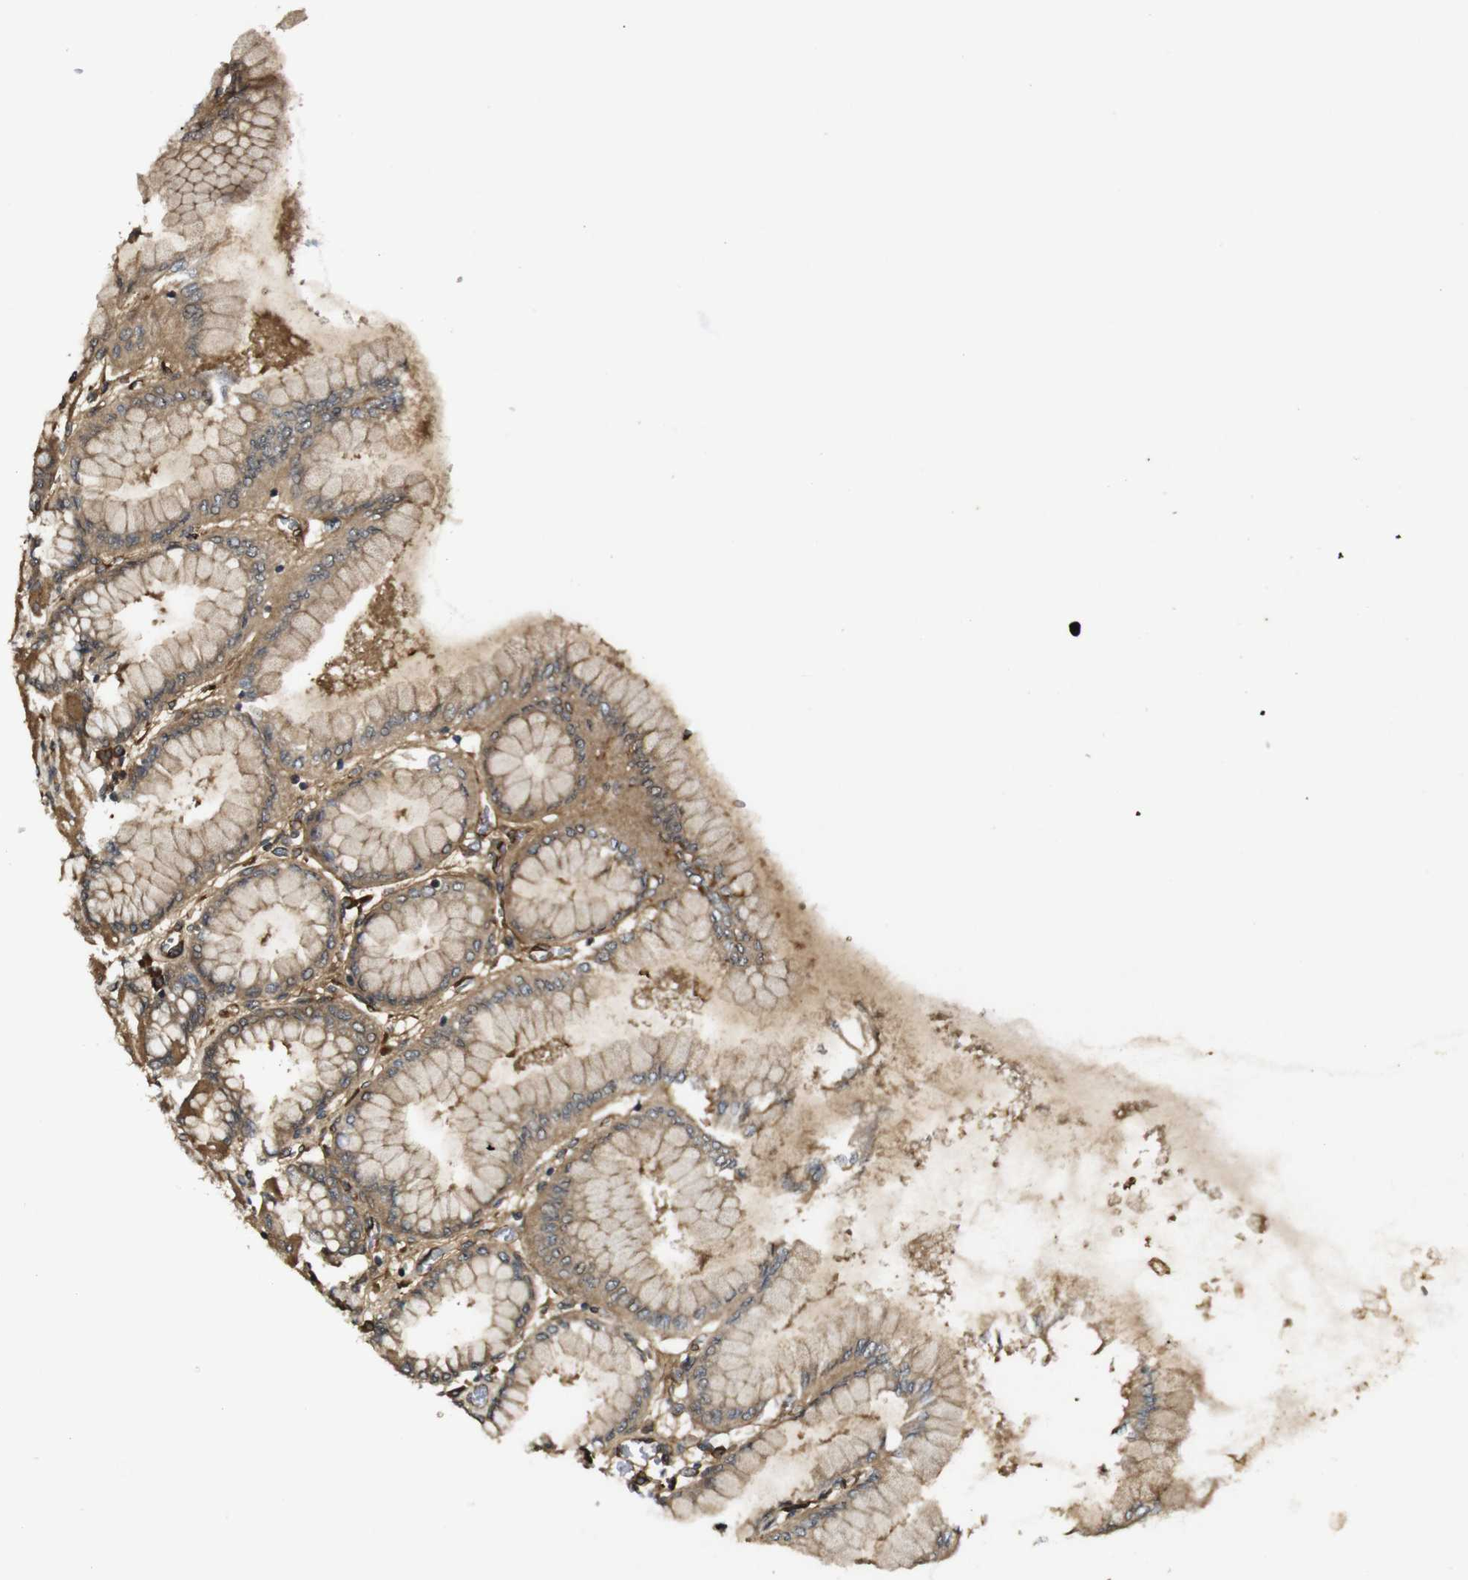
{"staining": {"intensity": "moderate", "quantity": ">75%", "location": "cytoplasmic/membranous"}, "tissue": "stomach", "cell_type": "Glandular cells", "image_type": "normal", "snomed": [{"axis": "morphology", "description": "Normal tissue, NOS"}, {"axis": "topography", "description": "Stomach, upper"}], "caption": "Immunohistochemistry (DAB) staining of benign human stomach shows moderate cytoplasmic/membranous protein positivity in approximately >75% of glandular cells. The staining was performed using DAB to visualize the protein expression in brown, while the nuclei were stained in blue with hematoxylin (Magnification: 20x).", "gene": "RIPK1", "patient": {"sex": "female", "age": 56}}